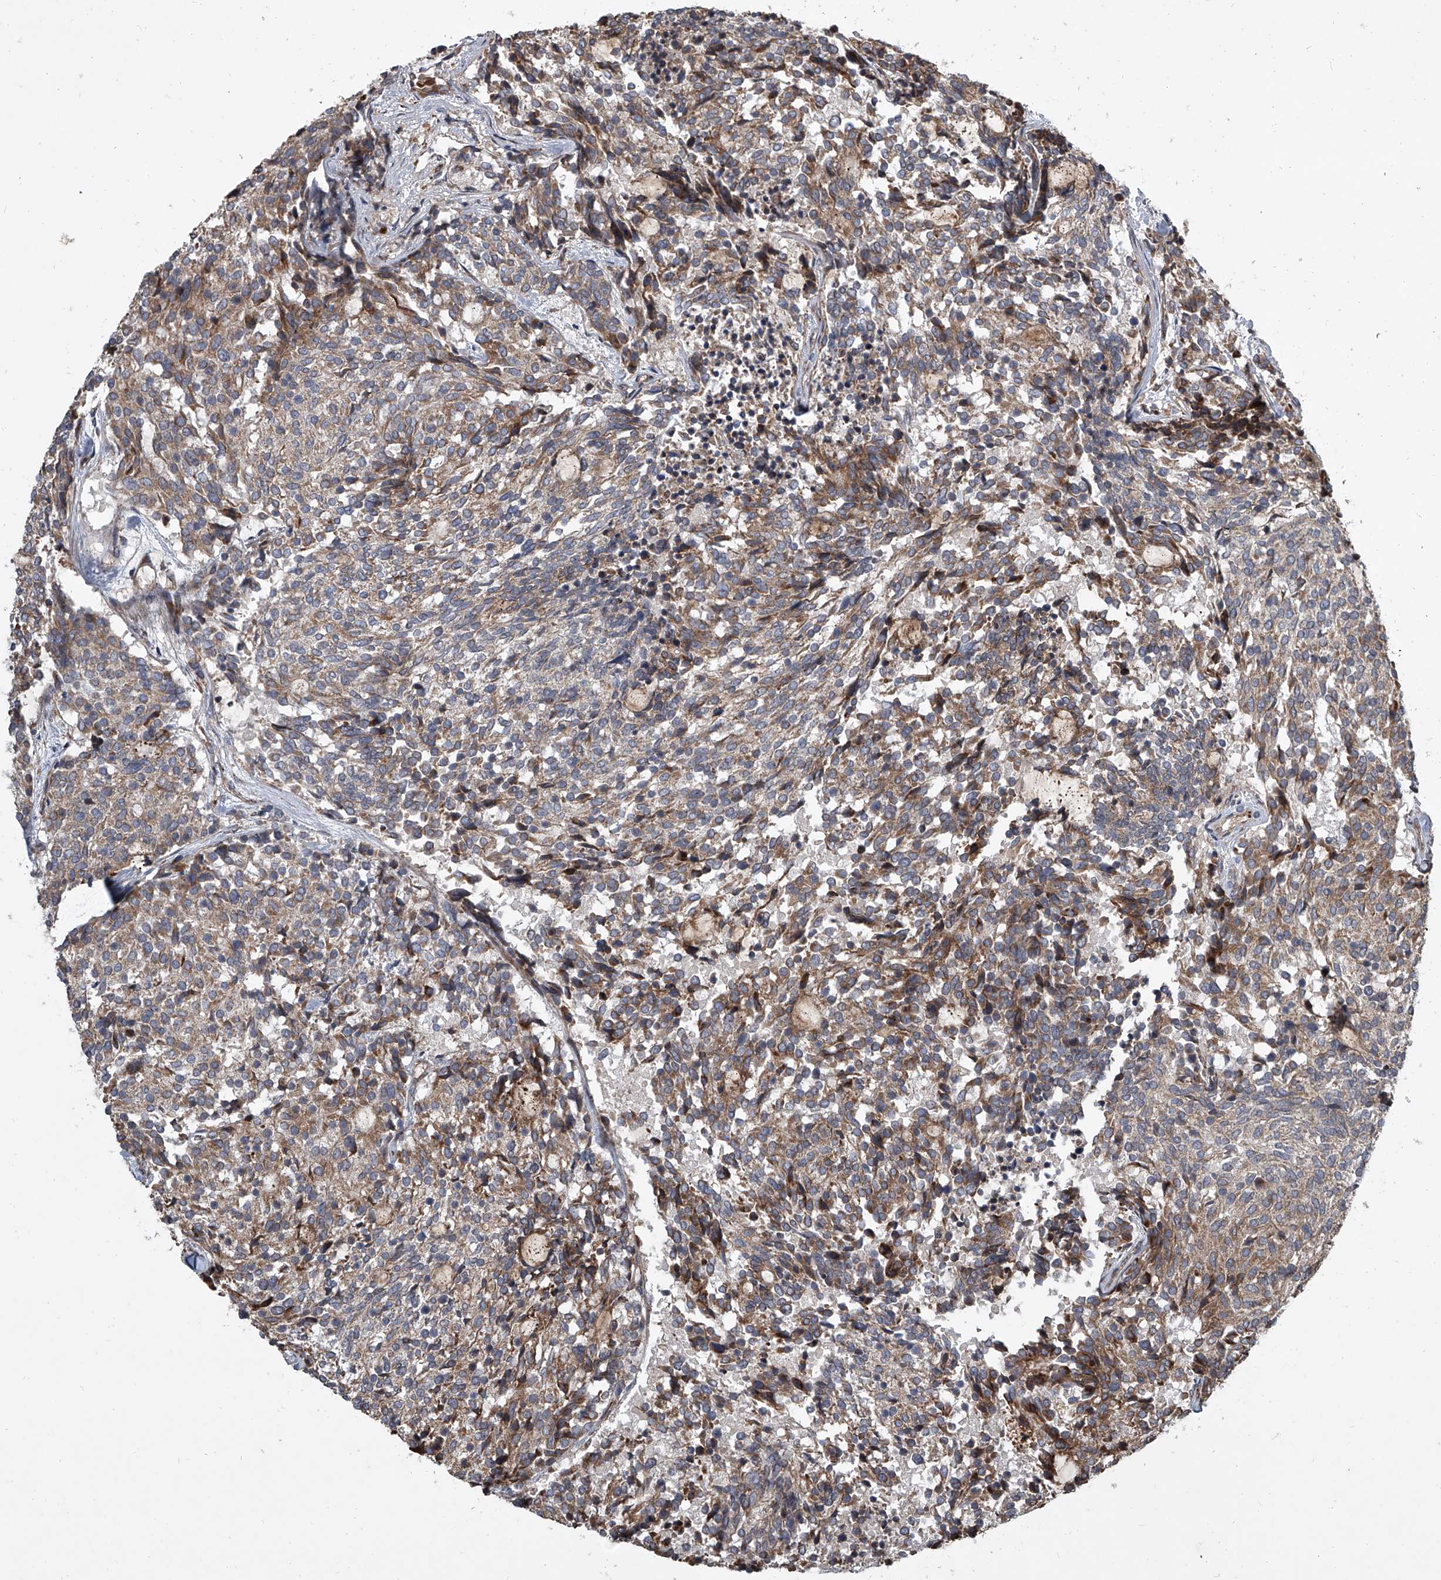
{"staining": {"intensity": "moderate", "quantity": ">75%", "location": "cytoplasmic/membranous"}, "tissue": "carcinoid", "cell_type": "Tumor cells", "image_type": "cancer", "snomed": [{"axis": "morphology", "description": "Carcinoid, malignant, NOS"}, {"axis": "topography", "description": "Pancreas"}], "caption": "Brown immunohistochemical staining in malignant carcinoid shows moderate cytoplasmic/membranous expression in approximately >75% of tumor cells.", "gene": "EVA1C", "patient": {"sex": "female", "age": 54}}